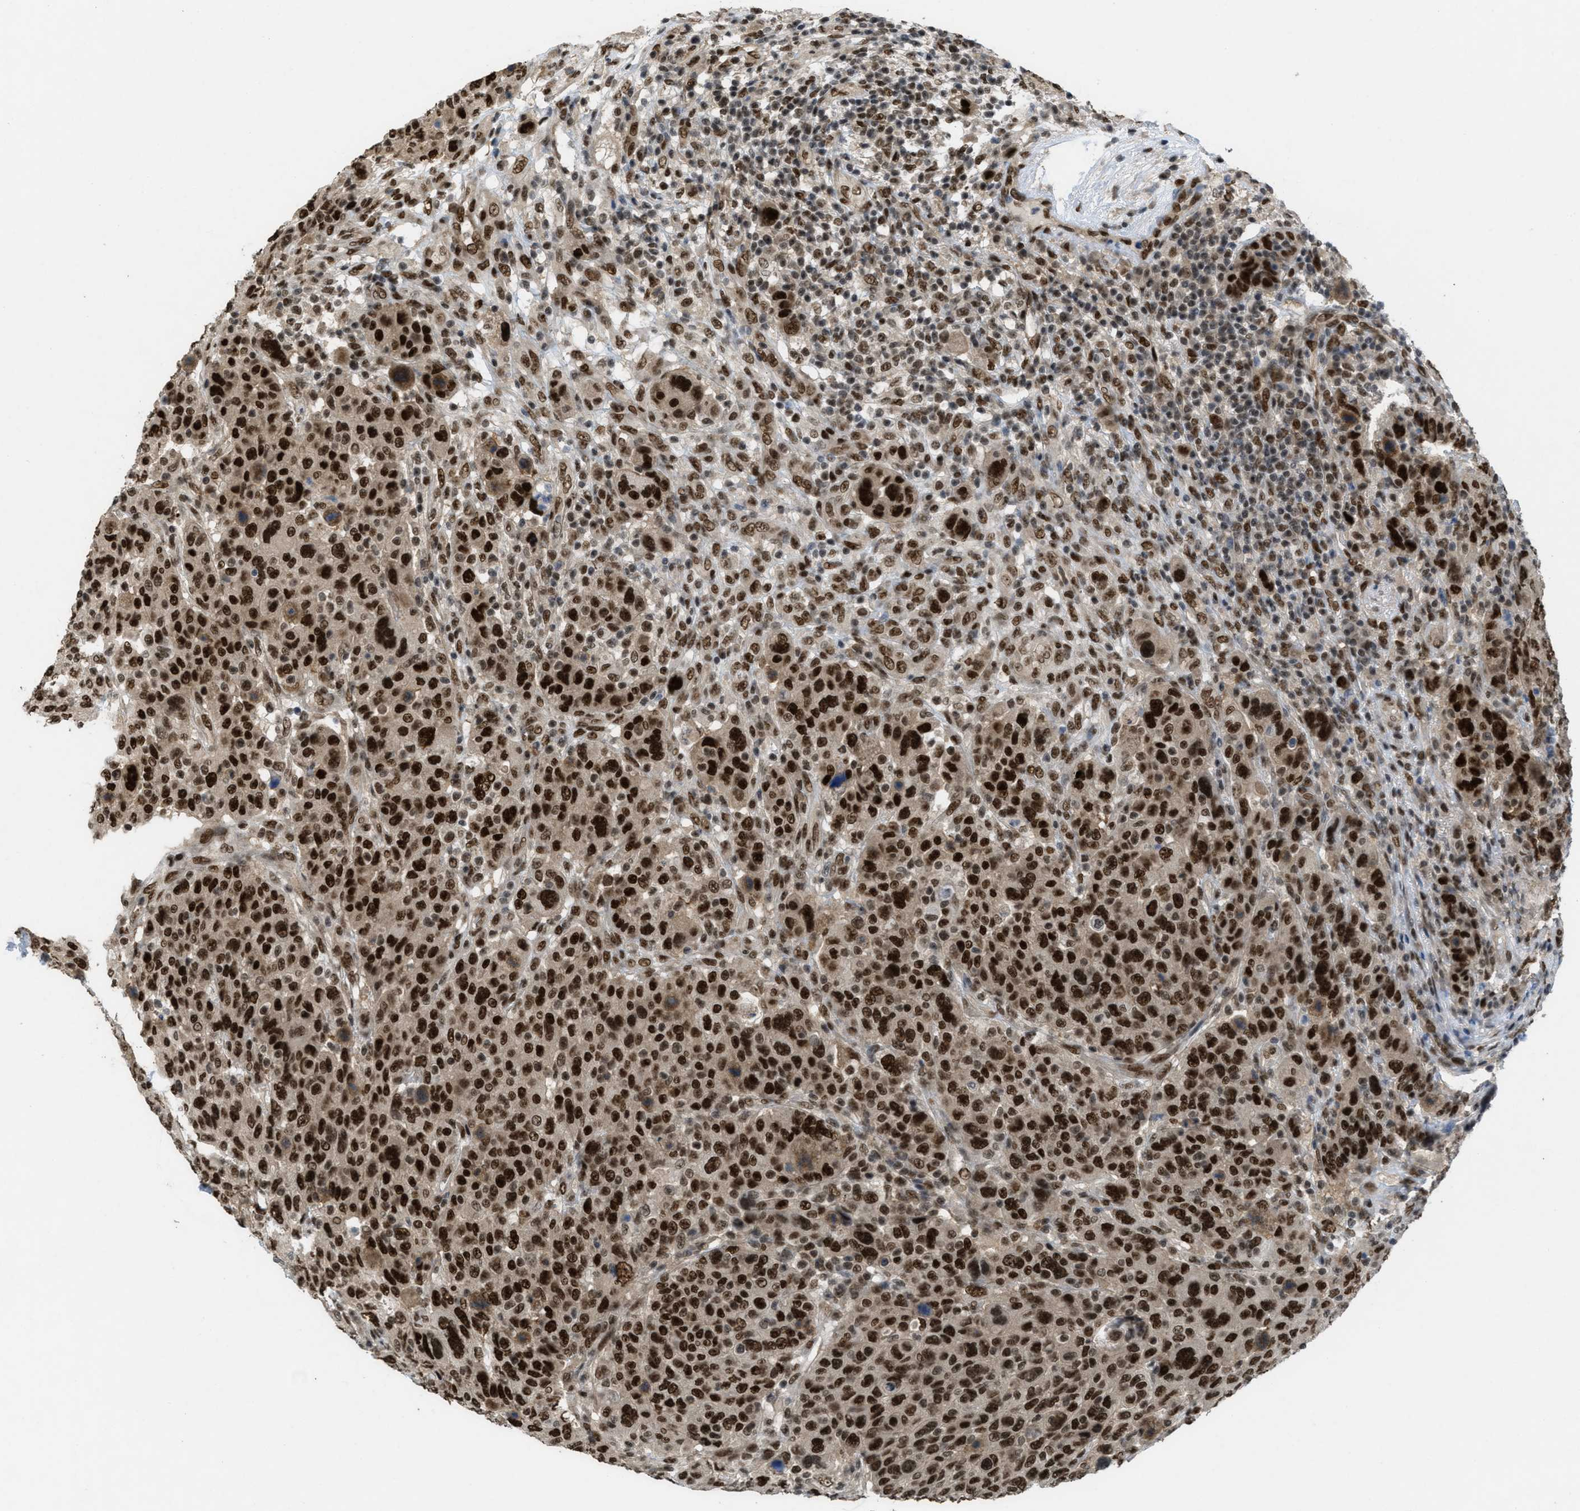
{"staining": {"intensity": "strong", "quantity": ">75%", "location": "nuclear"}, "tissue": "breast cancer", "cell_type": "Tumor cells", "image_type": "cancer", "snomed": [{"axis": "morphology", "description": "Duct carcinoma"}, {"axis": "topography", "description": "Breast"}], "caption": "A brown stain highlights strong nuclear staining of a protein in human breast cancer (invasive ductal carcinoma) tumor cells.", "gene": "CDT1", "patient": {"sex": "female", "age": 37}}